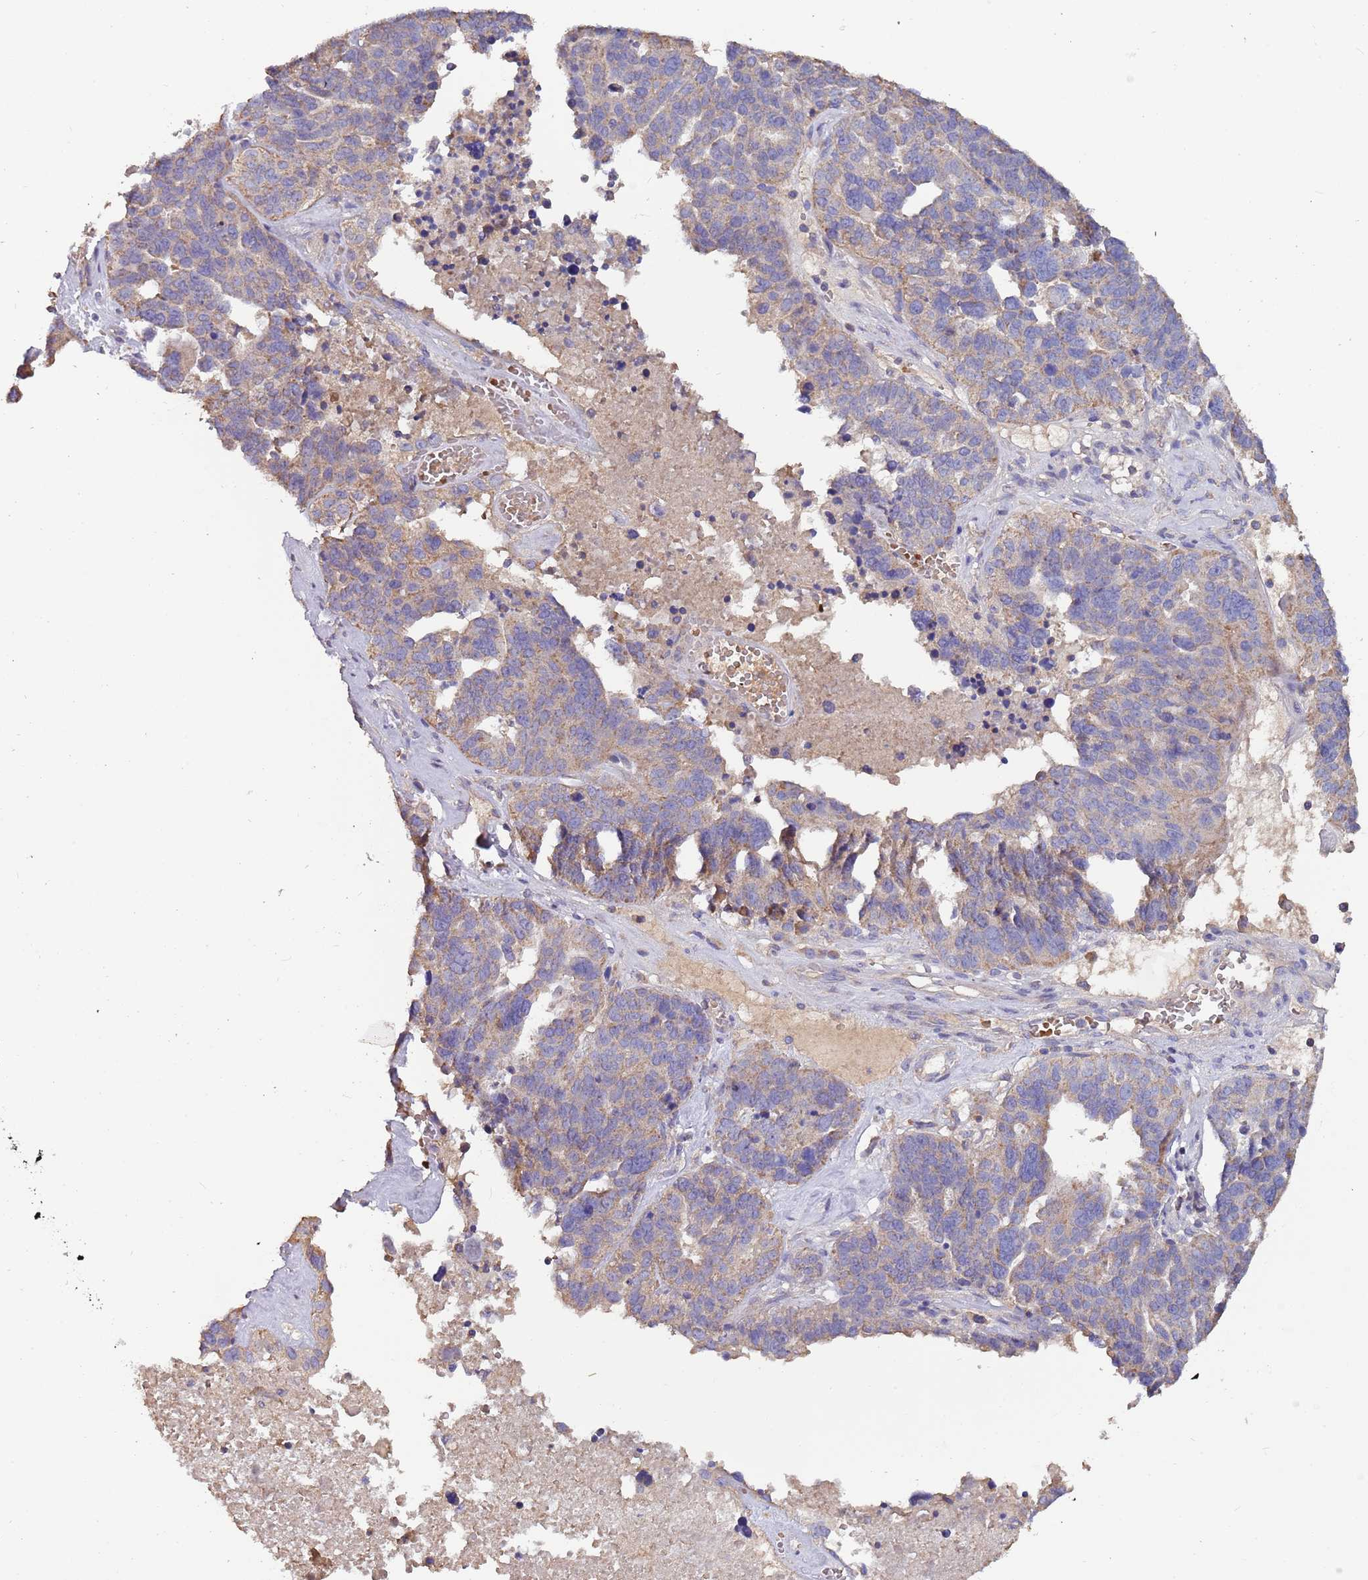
{"staining": {"intensity": "weak", "quantity": ">75%", "location": "cytoplasmic/membranous"}, "tissue": "ovarian cancer", "cell_type": "Tumor cells", "image_type": "cancer", "snomed": [{"axis": "morphology", "description": "Cystadenocarcinoma, serous, NOS"}, {"axis": "topography", "description": "Ovary"}], "caption": "The micrograph shows immunohistochemical staining of serous cystadenocarcinoma (ovarian). There is weak cytoplasmic/membranous positivity is seen in about >75% of tumor cells.", "gene": "TRMO", "patient": {"sex": "female", "age": 59}}